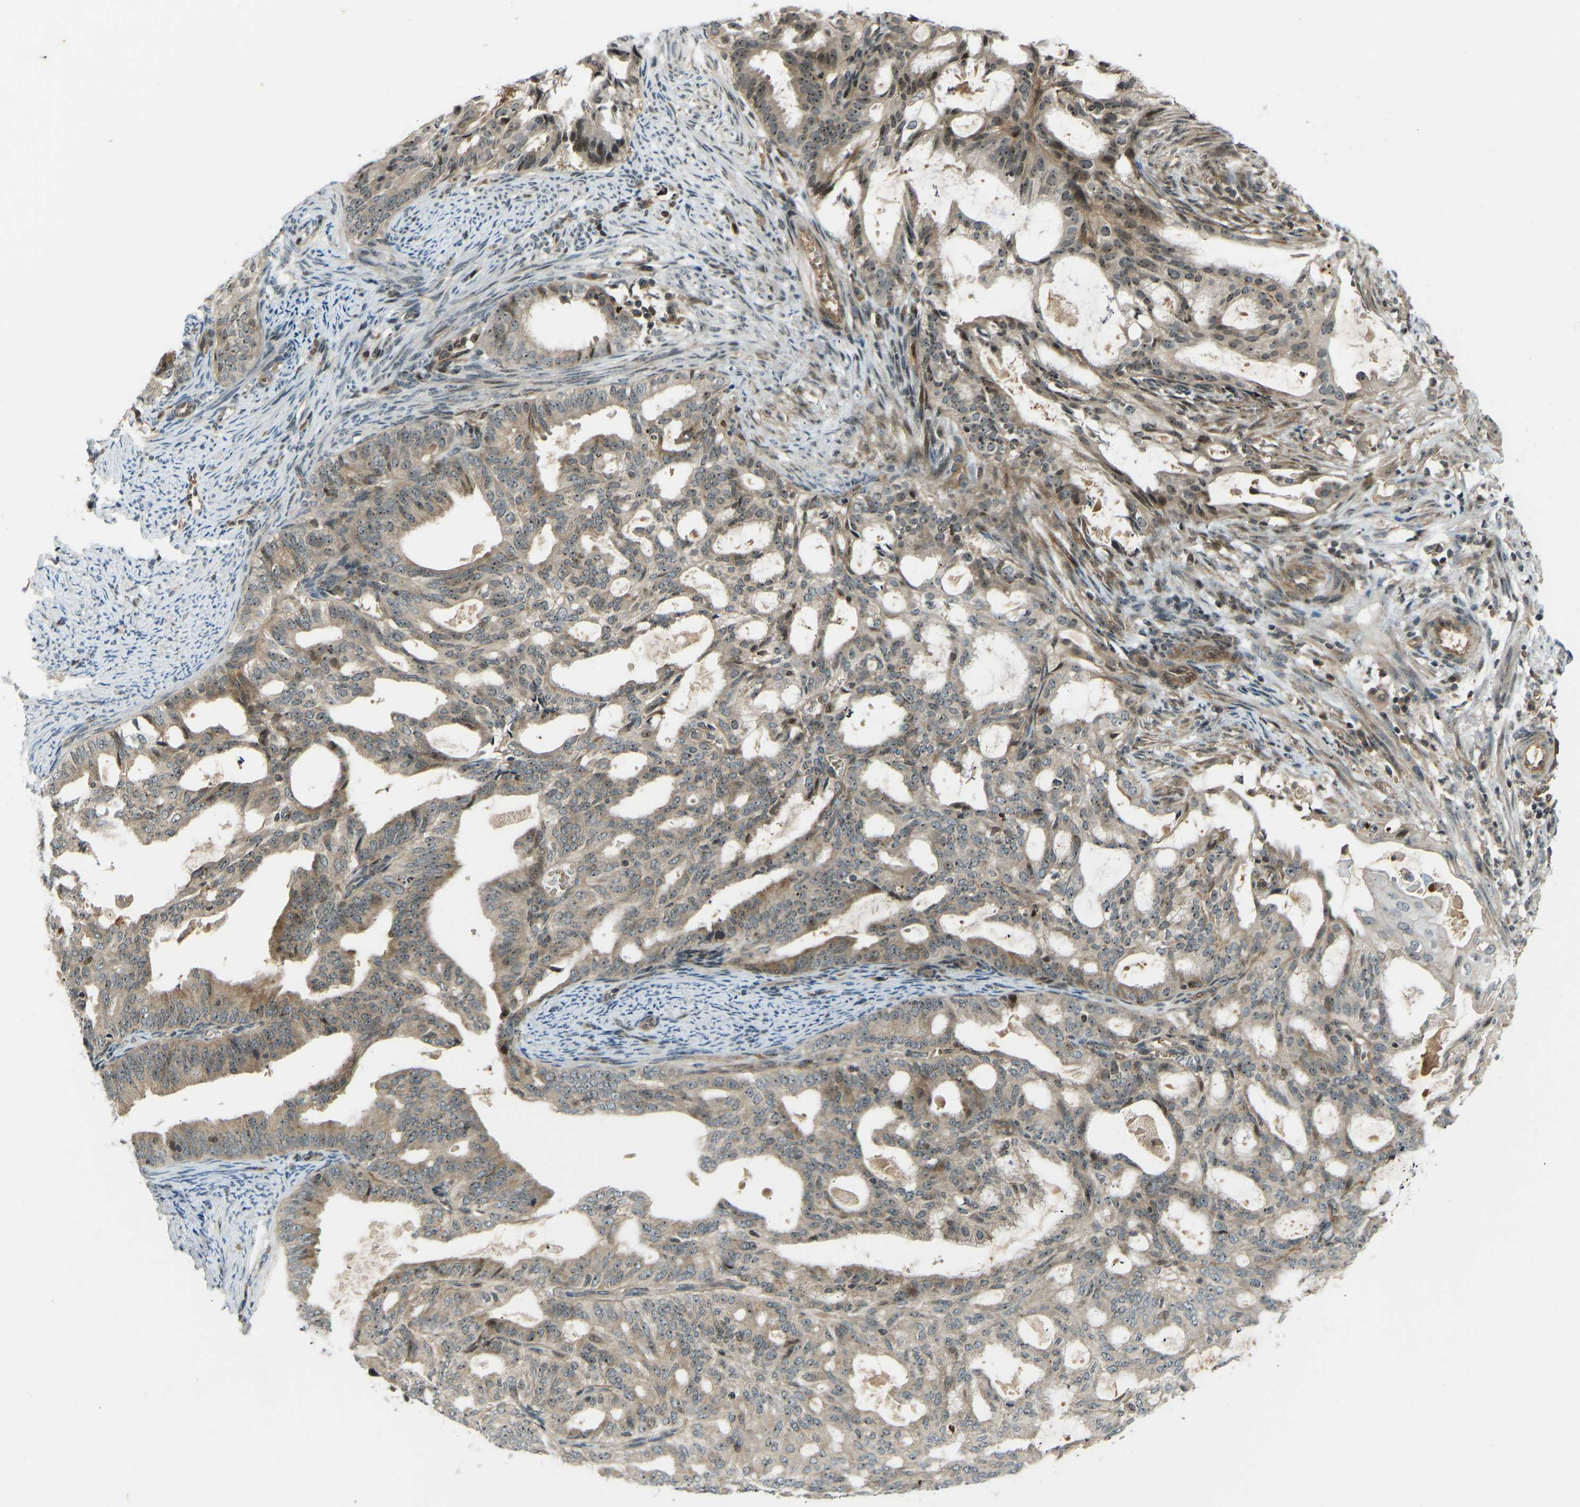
{"staining": {"intensity": "weak", "quantity": ">75%", "location": "cytoplasmic/membranous,nuclear"}, "tissue": "endometrial cancer", "cell_type": "Tumor cells", "image_type": "cancer", "snomed": [{"axis": "morphology", "description": "Adenocarcinoma, NOS"}, {"axis": "topography", "description": "Endometrium"}], "caption": "Immunohistochemical staining of endometrial cancer (adenocarcinoma) reveals low levels of weak cytoplasmic/membranous and nuclear protein staining in approximately >75% of tumor cells.", "gene": "SVOPL", "patient": {"sex": "female", "age": 58}}